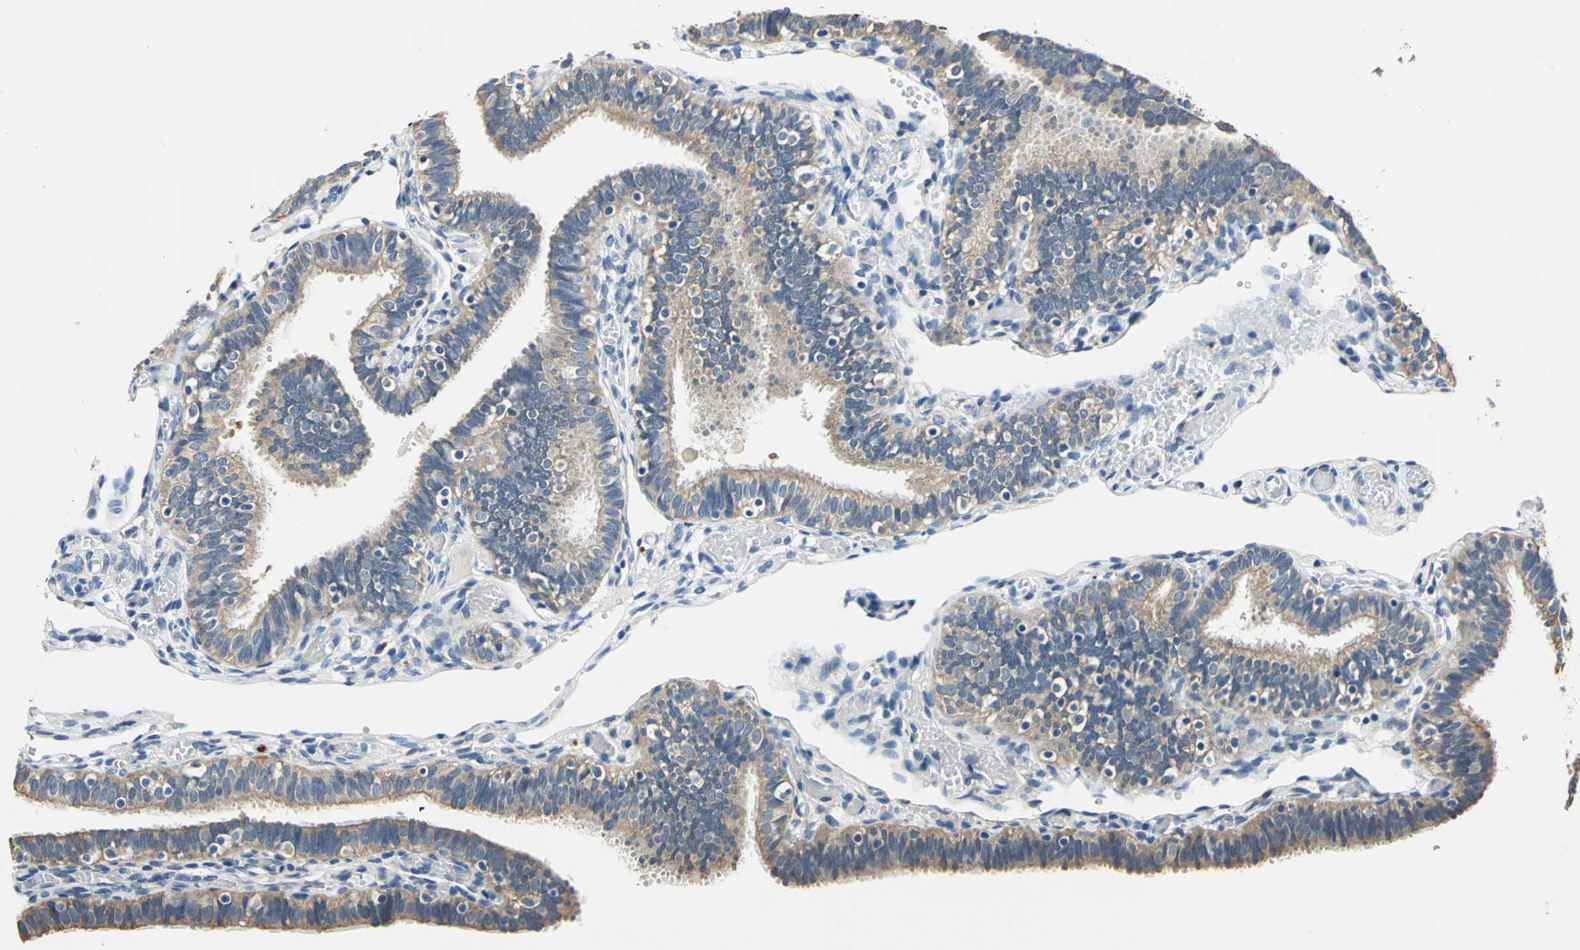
{"staining": {"intensity": "weak", "quantity": ">75%", "location": "cytoplasmic/membranous"}, "tissue": "fallopian tube", "cell_type": "Glandular cells", "image_type": "normal", "snomed": [{"axis": "morphology", "description": "Normal tissue, NOS"}, {"axis": "topography", "description": "Fallopian tube"}], "caption": "A micrograph of fallopian tube stained for a protein demonstrates weak cytoplasmic/membranous brown staining in glandular cells.", "gene": "RASD2", "patient": {"sex": "female", "age": 46}}